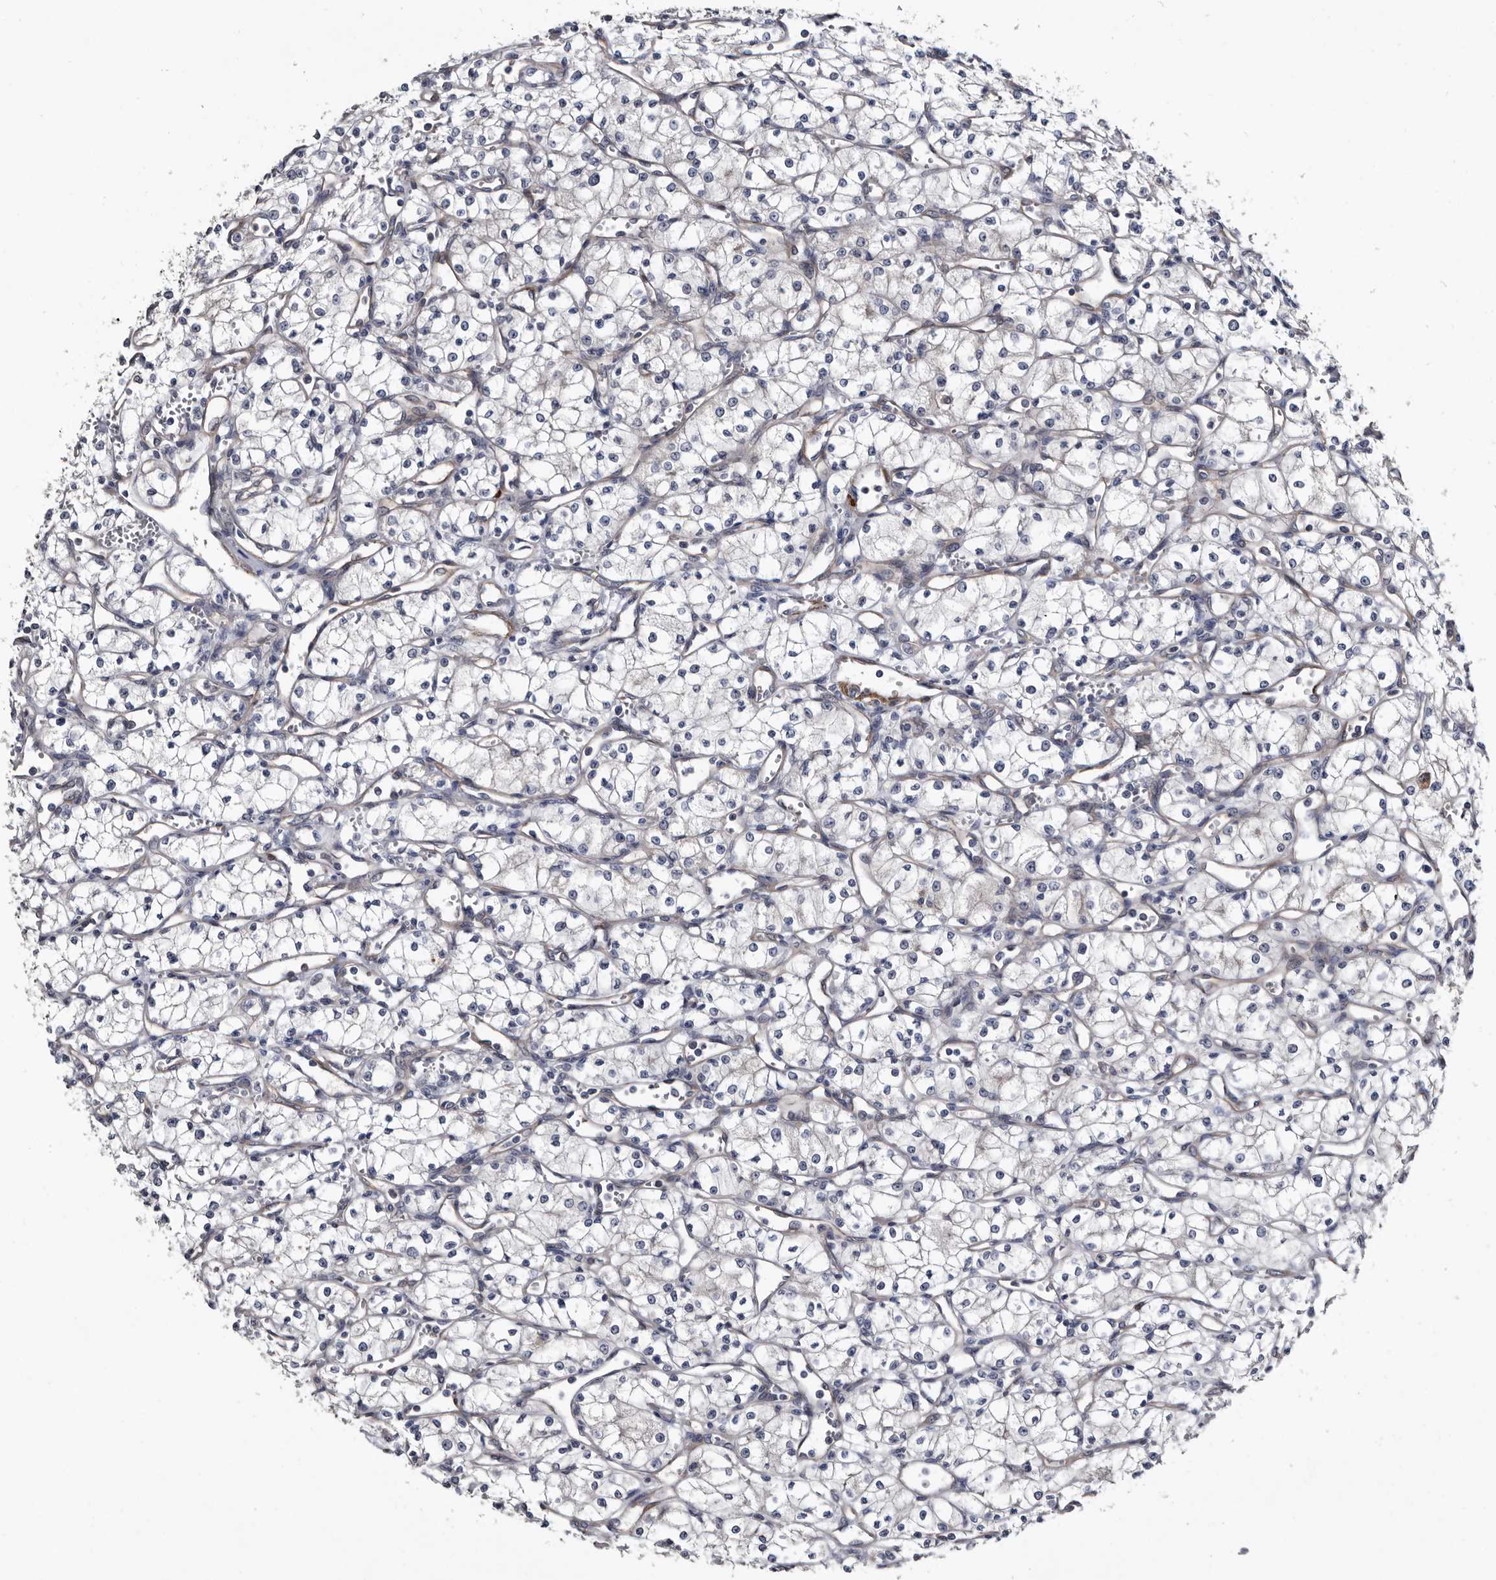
{"staining": {"intensity": "negative", "quantity": "none", "location": "none"}, "tissue": "renal cancer", "cell_type": "Tumor cells", "image_type": "cancer", "snomed": [{"axis": "morphology", "description": "Adenocarcinoma, NOS"}, {"axis": "topography", "description": "Kidney"}], "caption": "Tumor cells show no significant positivity in renal cancer (adenocarcinoma).", "gene": "IARS1", "patient": {"sex": "male", "age": 59}}